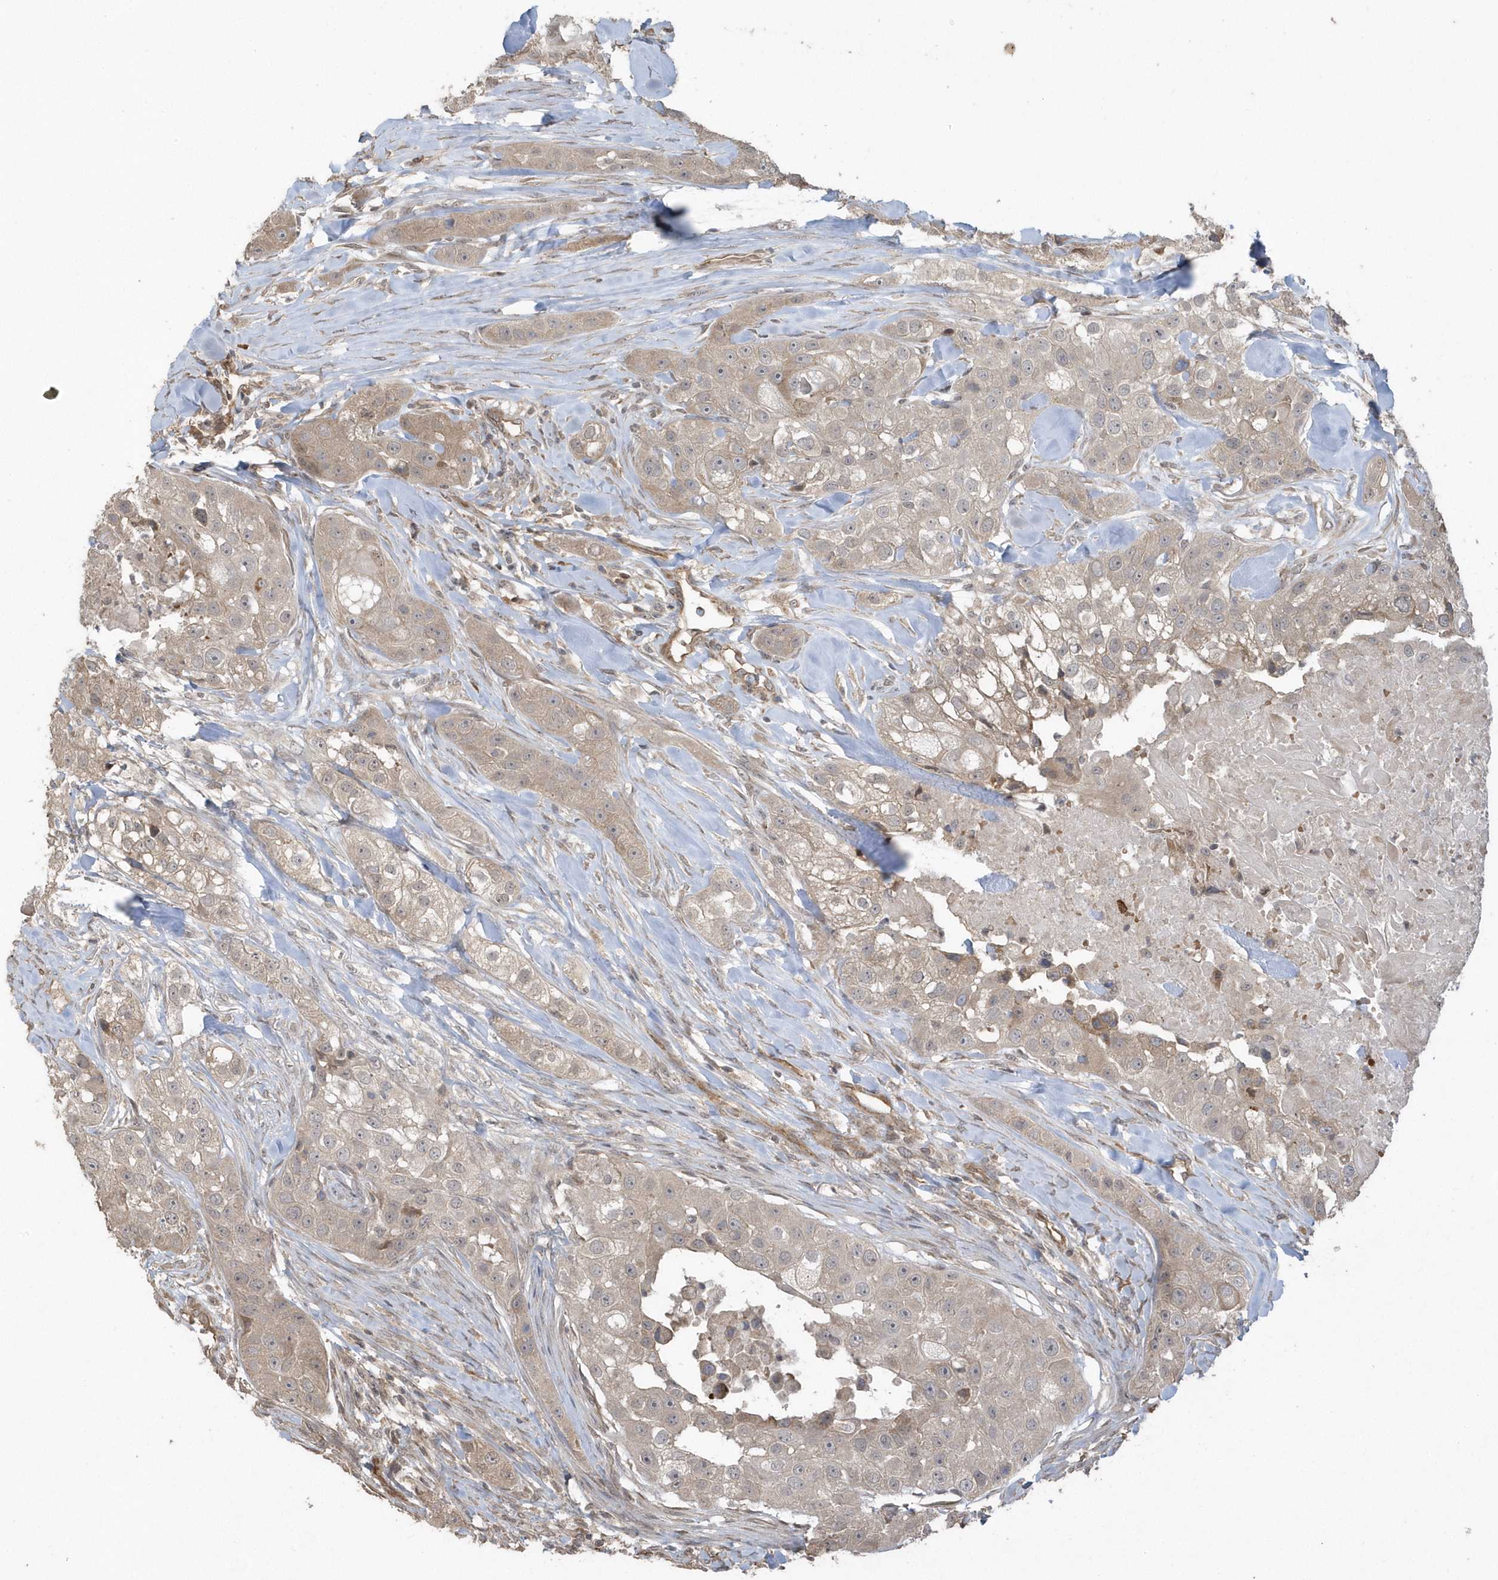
{"staining": {"intensity": "weak", "quantity": ">75%", "location": "cytoplasmic/membranous"}, "tissue": "head and neck cancer", "cell_type": "Tumor cells", "image_type": "cancer", "snomed": [{"axis": "morphology", "description": "Normal tissue, NOS"}, {"axis": "morphology", "description": "Squamous cell carcinoma, NOS"}, {"axis": "topography", "description": "Skeletal muscle"}, {"axis": "topography", "description": "Head-Neck"}], "caption": "Head and neck cancer (squamous cell carcinoma) stained for a protein (brown) exhibits weak cytoplasmic/membranous positive expression in approximately >75% of tumor cells.", "gene": "HERPUD1", "patient": {"sex": "male", "age": 51}}